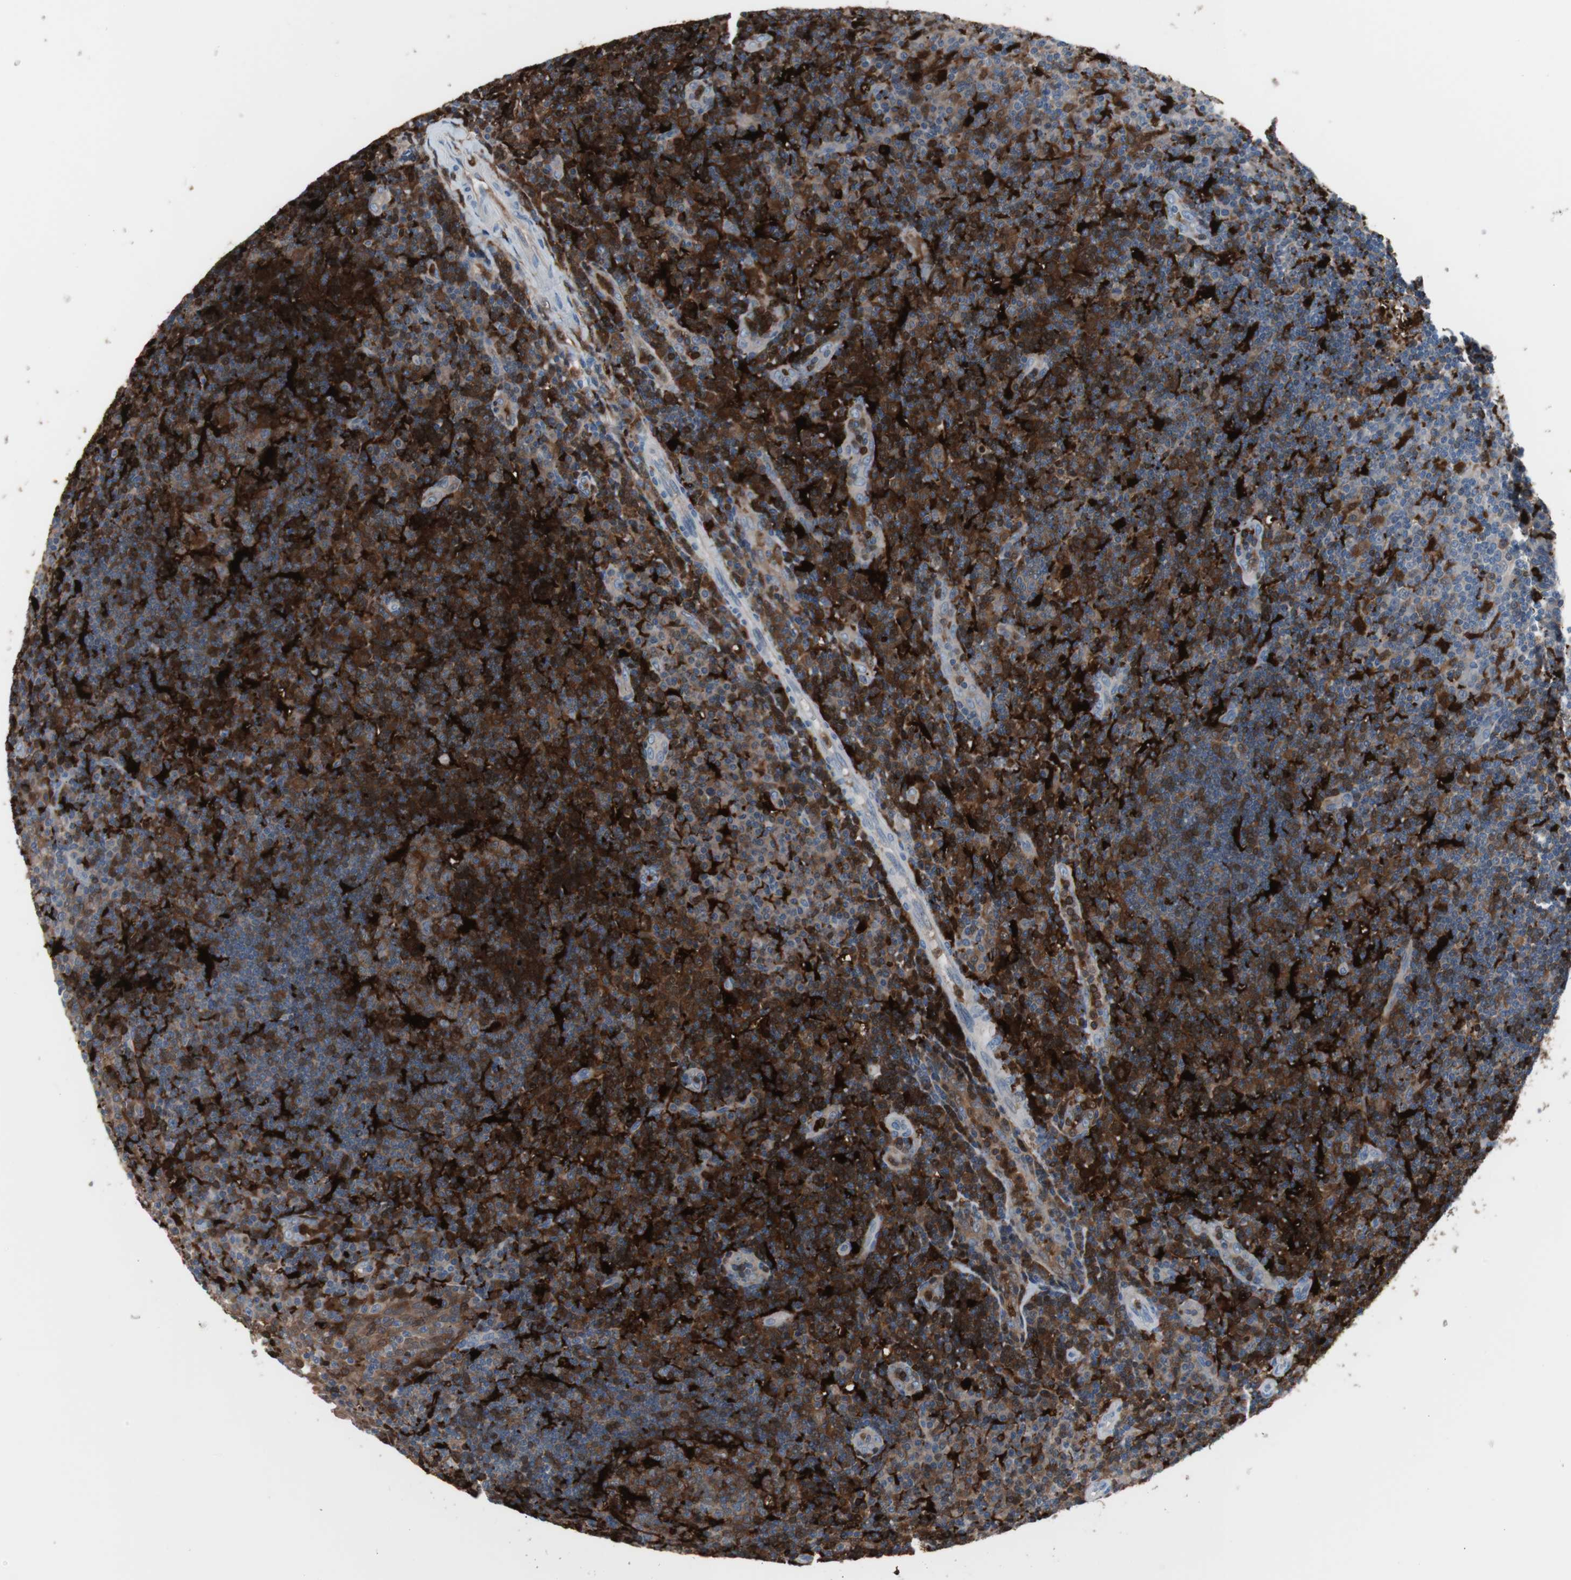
{"staining": {"intensity": "strong", "quantity": "25%-75%", "location": "cytoplasmic/membranous"}, "tissue": "tonsil", "cell_type": "Germinal center cells", "image_type": "normal", "snomed": [{"axis": "morphology", "description": "Normal tissue, NOS"}, {"axis": "topography", "description": "Tonsil"}], "caption": "IHC of unremarkable tonsil displays high levels of strong cytoplasmic/membranous positivity in approximately 25%-75% of germinal center cells.", "gene": "IL18", "patient": {"sex": "female", "age": 40}}